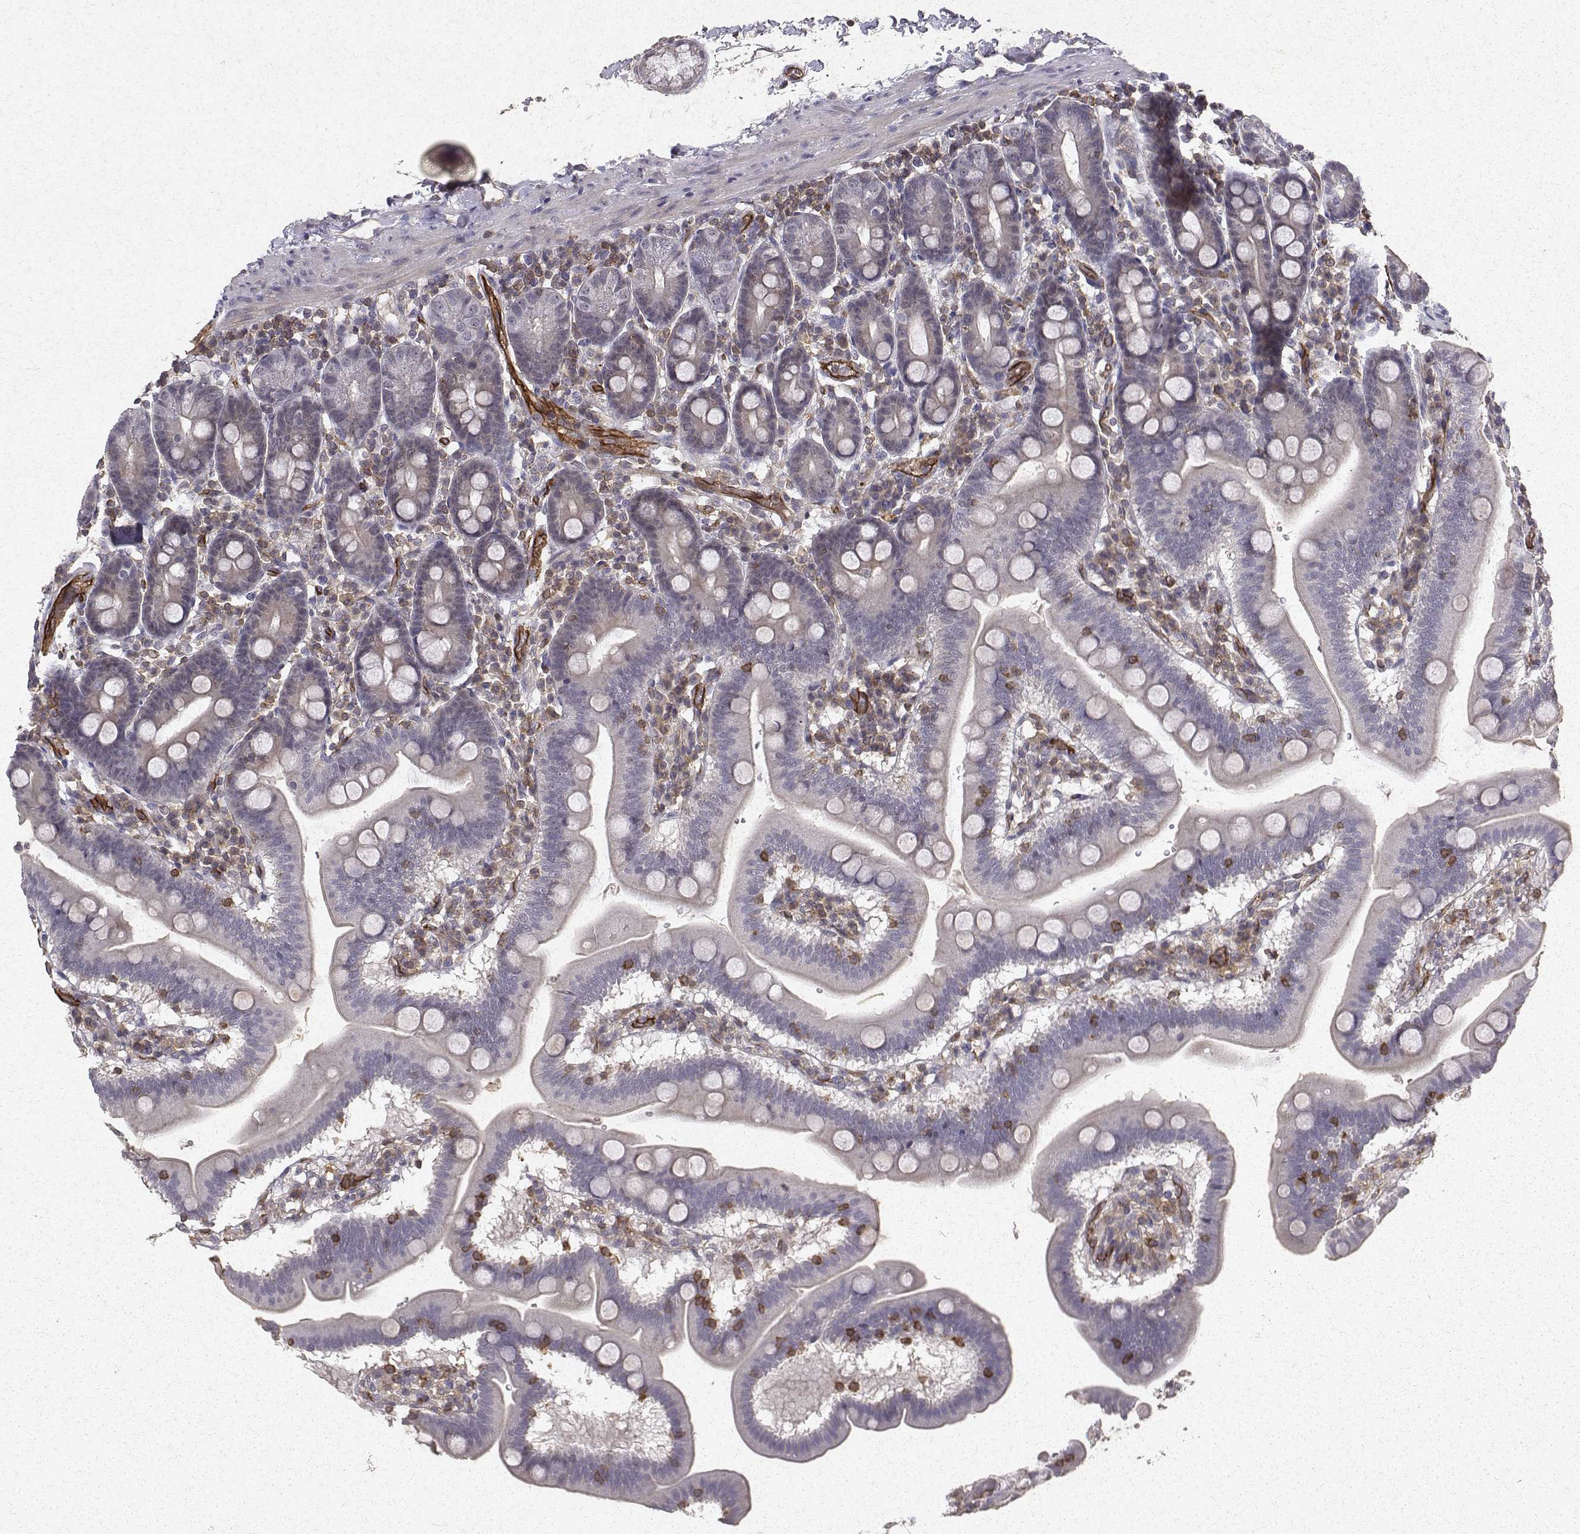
{"staining": {"intensity": "negative", "quantity": "none", "location": "none"}, "tissue": "duodenum", "cell_type": "Glandular cells", "image_type": "normal", "snomed": [{"axis": "morphology", "description": "Normal tissue, NOS"}, {"axis": "topography", "description": "Pancreas"}, {"axis": "topography", "description": "Duodenum"}], "caption": "IHC image of normal duodenum: human duodenum stained with DAB displays no significant protein positivity in glandular cells.", "gene": "PTPRG", "patient": {"sex": "male", "age": 59}}